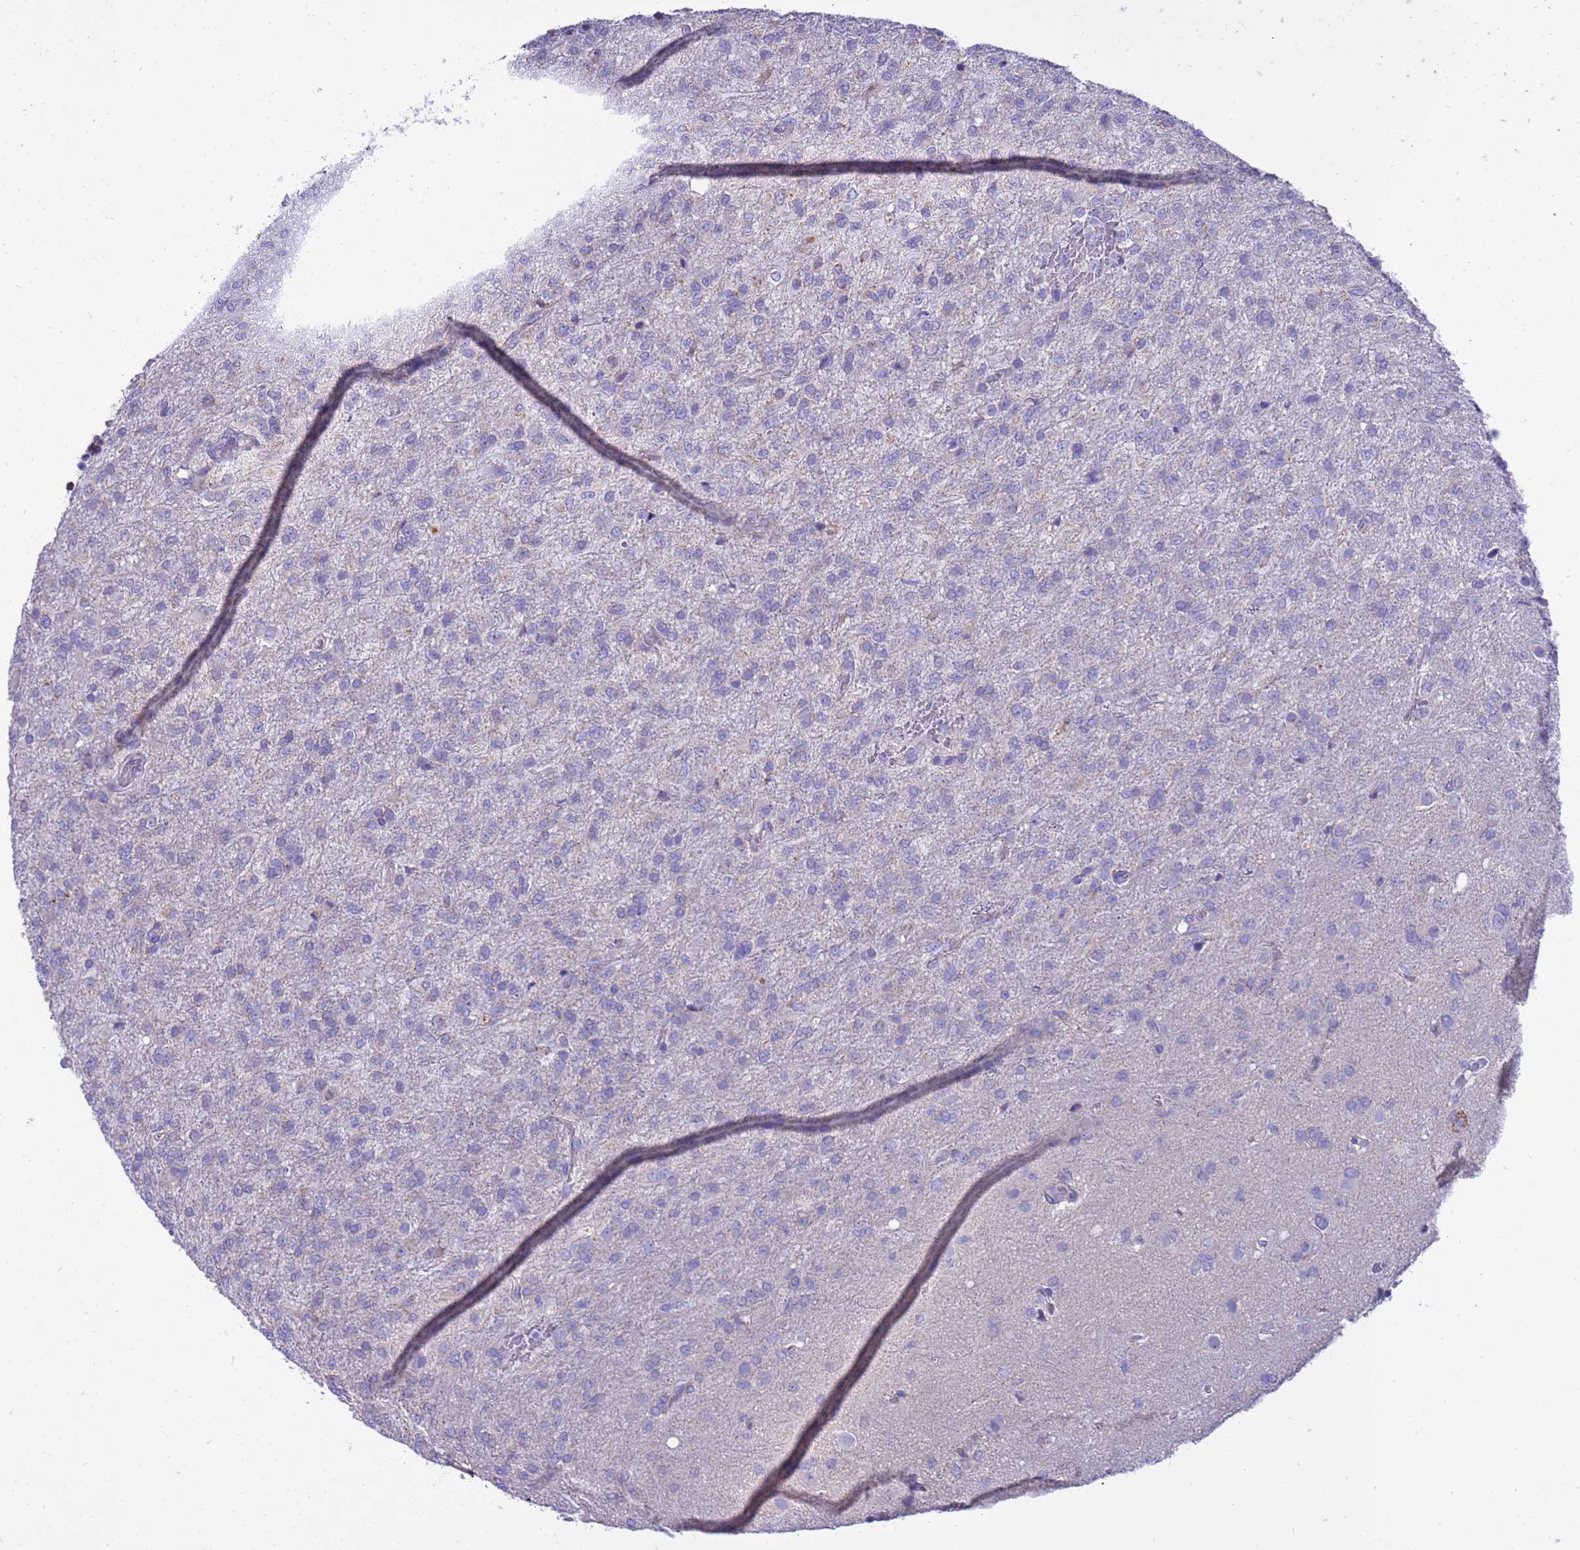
{"staining": {"intensity": "negative", "quantity": "none", "location": "none"}, "tissue": "glioma", "cell_type": "Tumor cells", "image_type": "cancer", "snomed": [{"axis": "morphology", "description": "Glioma, malignant, High grade"}, {"axis": "topography", "description": "Brain"}], "caption": "The micrograph exhibits no significant positivity in tumor cells of high-grade glioma (malignant).", "gene": "RNF165", "patient": {"sex": "female", "age": 74}}